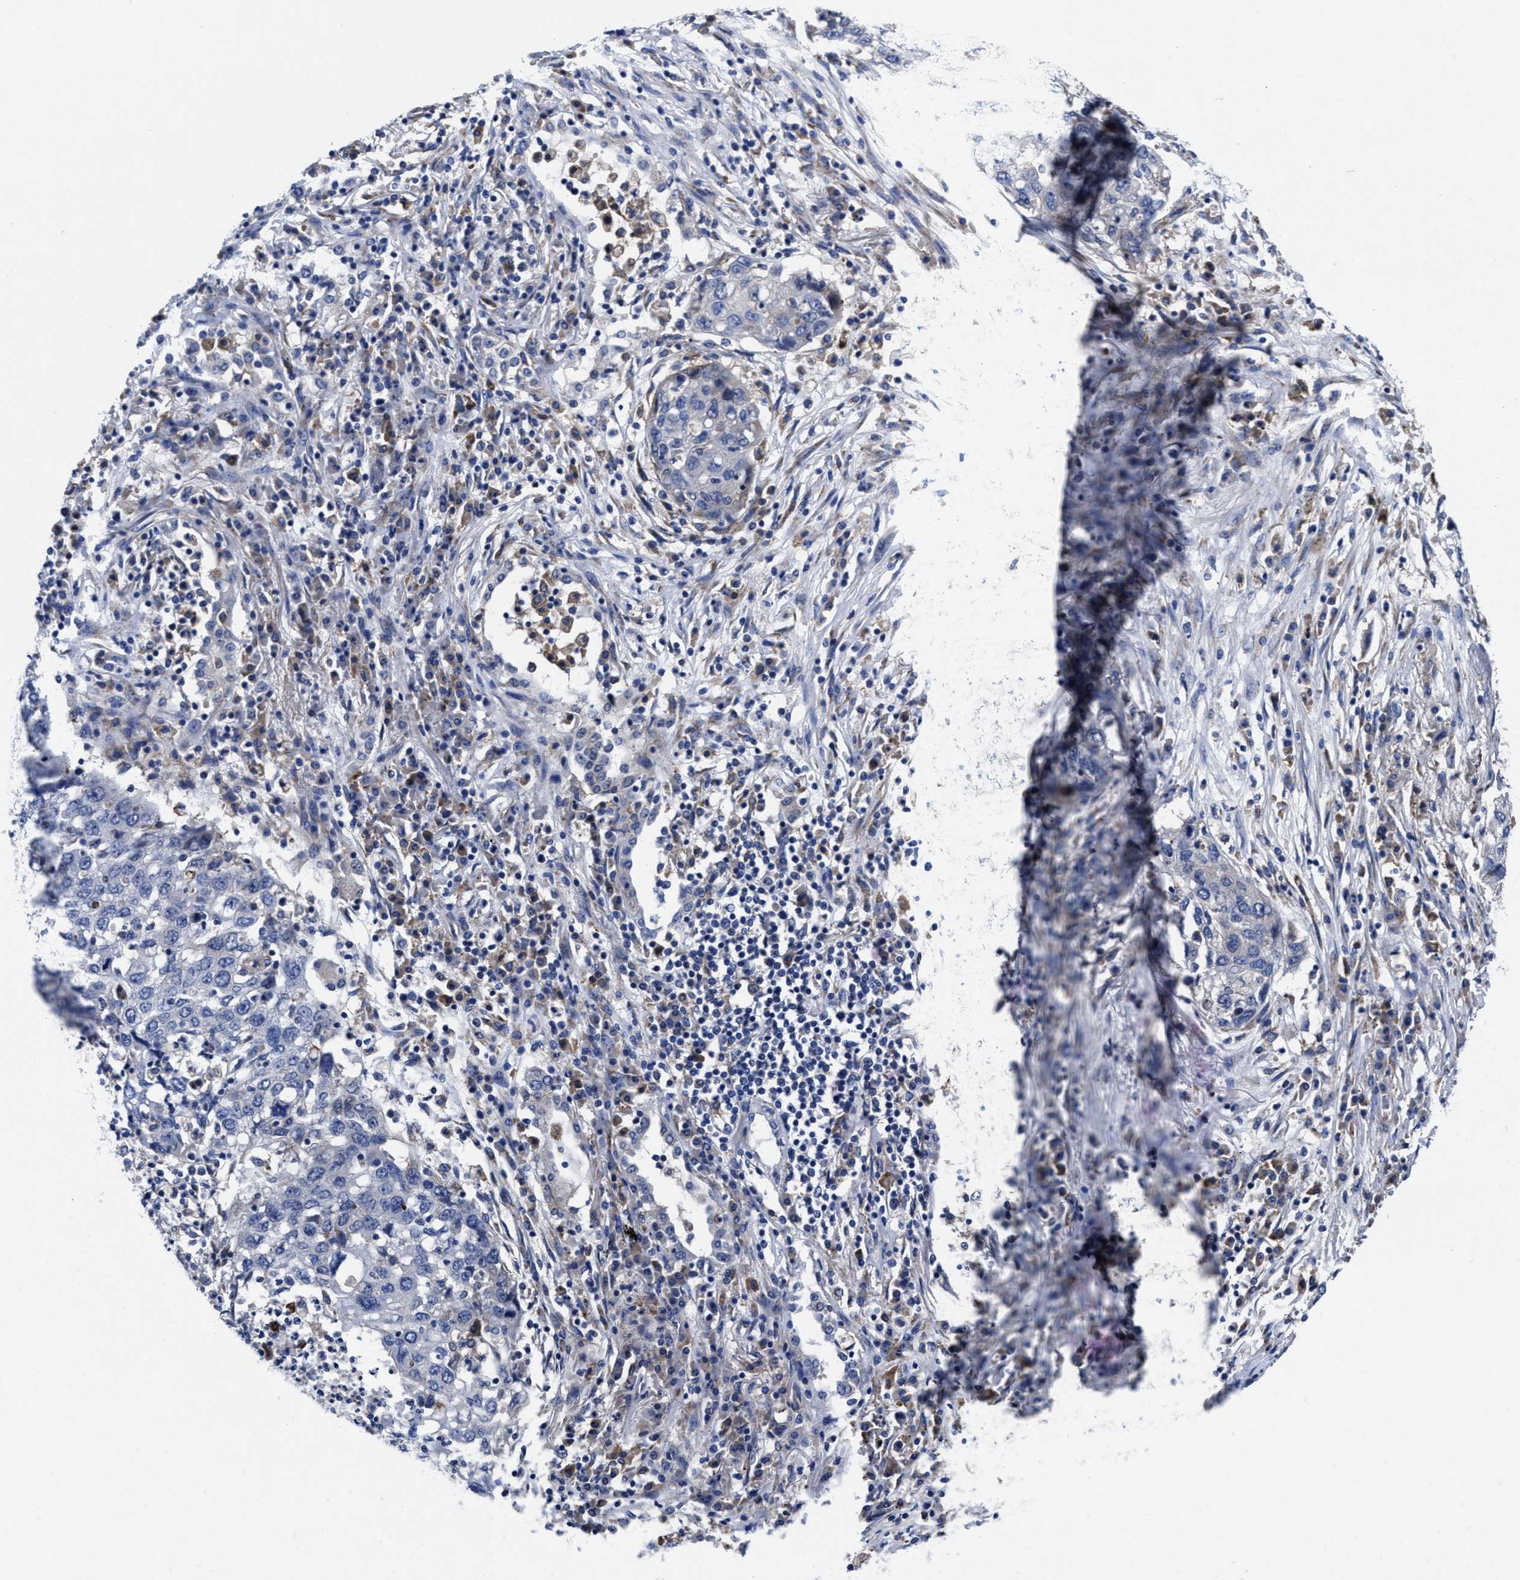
{"staining": {"intensity": "negative", "quantity": "none", "location": "none"}, "tissue": "lung cancer", "cell_type": "Tumor cells", "image_type": "cancer", "snomed": [{"axis": "morphology", "description": "Squamous cell carcinoma, NOS"}, {"axis": "topography", "description": "Lung"}], "caption": "This is a micrograph of immunohistochemistry staining of lung squamous cell carcinoma, which shows no positivity in tumor cells. The staining is performed using DAB (3,3'-diaminobenzidine) brown chromogen with nuclei counter-stained in using hematoxylin.", "gene": "TXNDC17", "patient": {"sex": "female", "age": 63}}